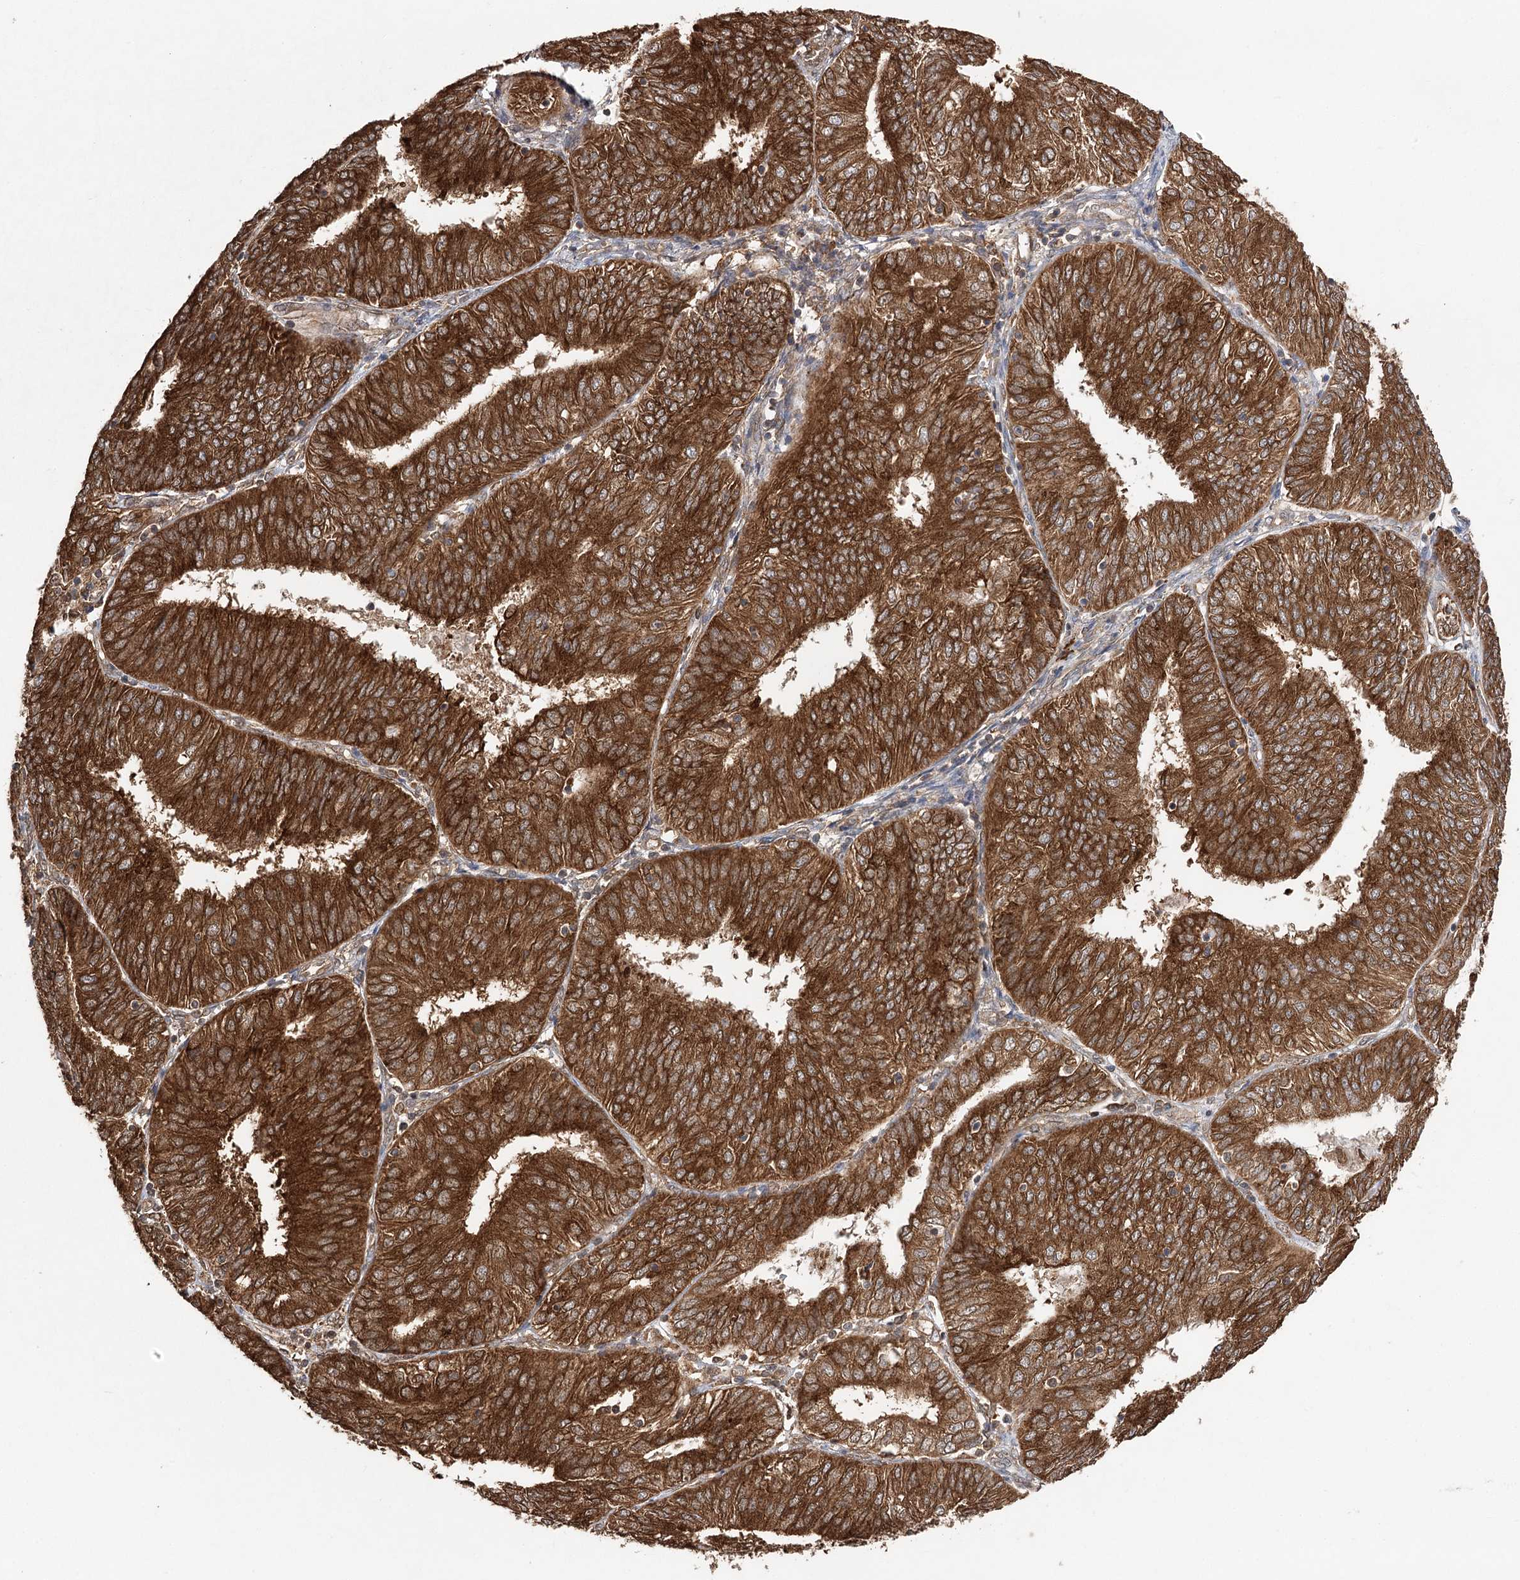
{"staining": {"intensity": "strong", "quantity": ">75%", "location": "cytoplasmic/membranous"}, "tissue": "endometrial cancer", "cell_type": "Tumor cells", "image_type": "cancer", "snomed": [{"axis": "morphology", "description": "Adenocarcinoma, NOS"}, {"axis": "topography", "description": "Endometrium"}], "caption": "A high amount of strong cytoplasmic/membranous expression is identified in about >75% of tumor cells in endometrial cancer (adenocarcinoma) tissue.", "gene": "DNAJB14", "patient": {"sex": "female", "age": 58}}